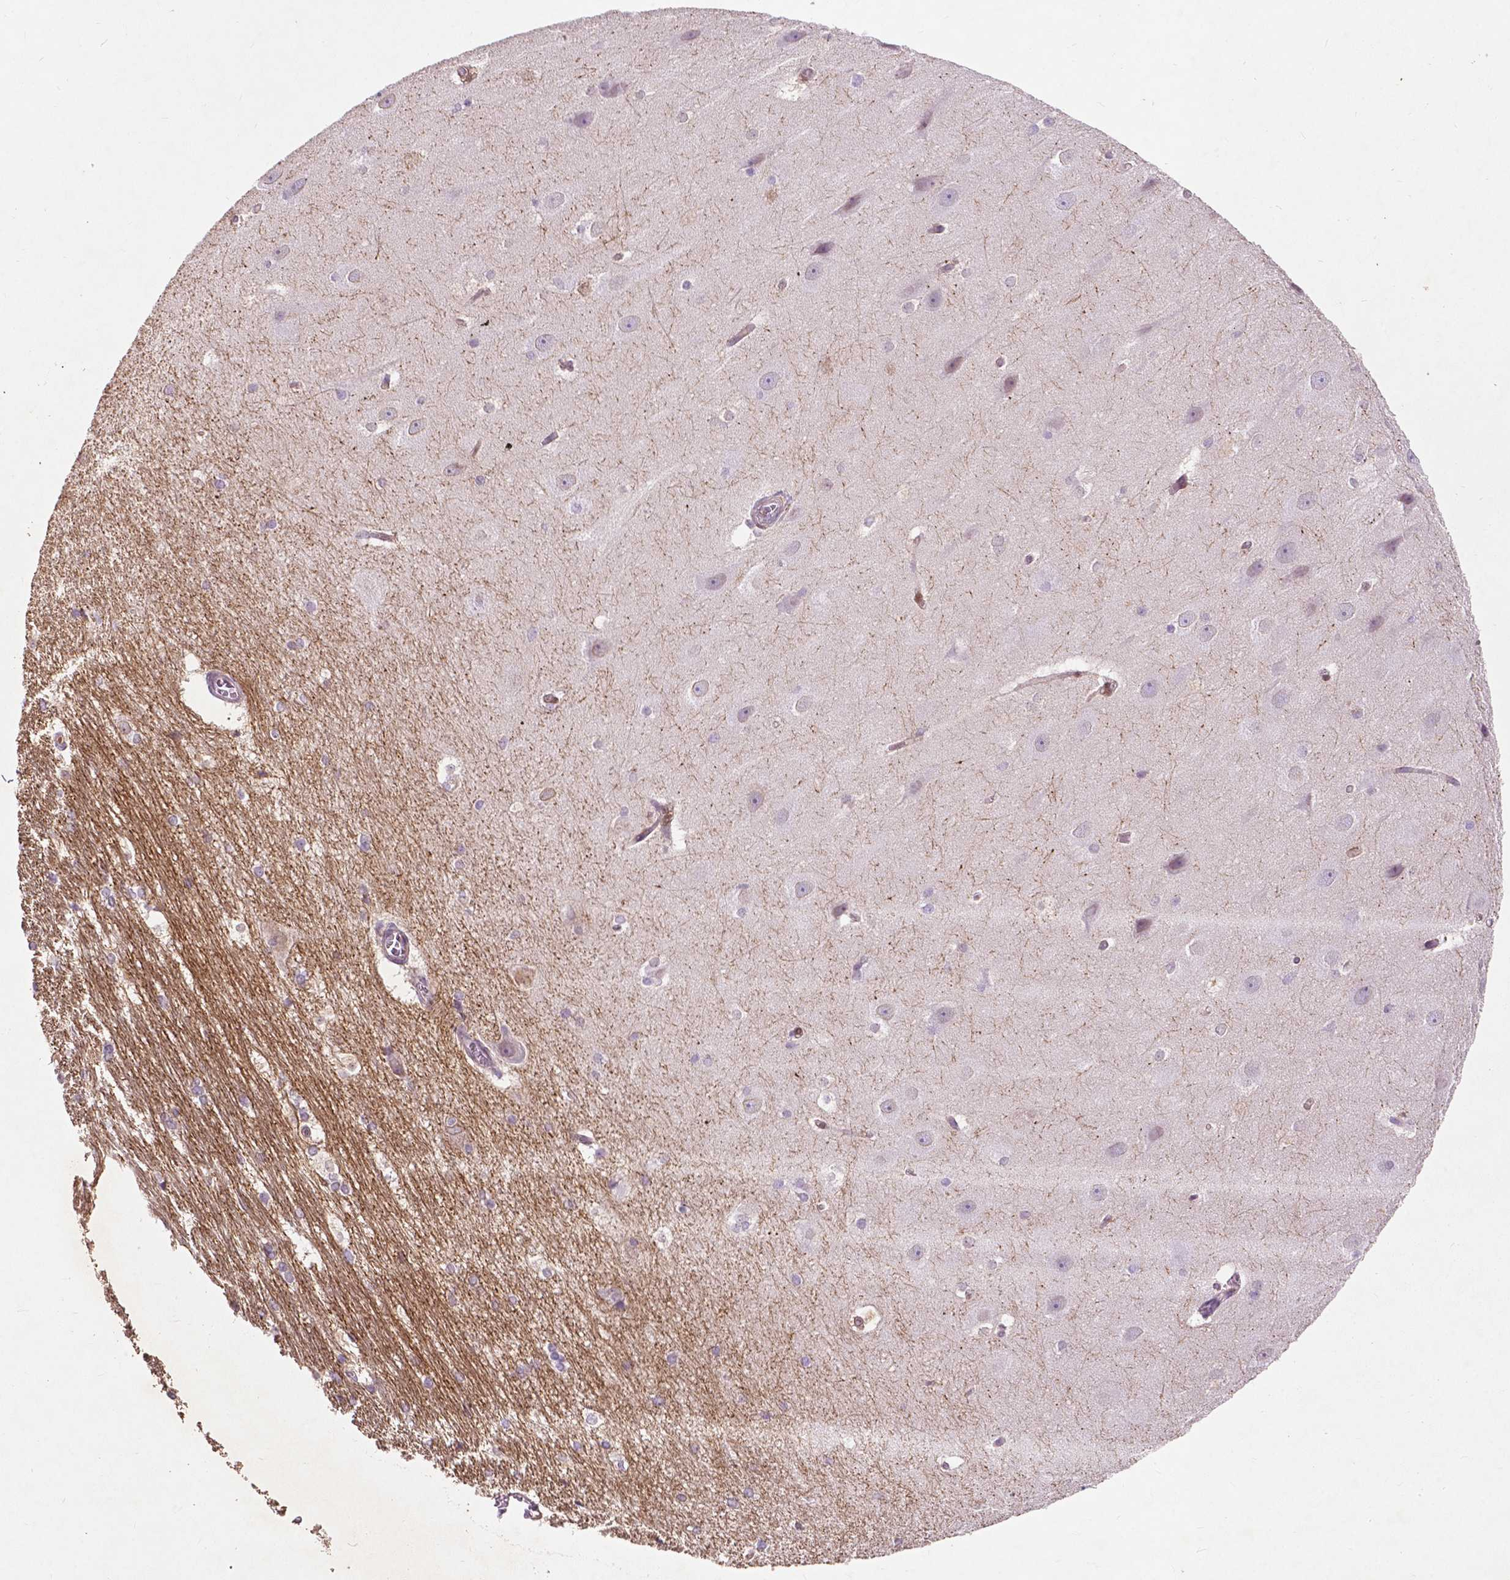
{"staining": {"intensity": "negative", "quantity": "none", "location": "none"}, "tissue": "hippocampus", "cell_type": "Glial cells", "image_type": "normal", "snomed": [{"axis": "morphology", "description": "Normal tissue, NOS"}, {"axis": "topography", "description": "Cerebral cortex"}, {"axis": "topography", "description": "Hippocampus"}], "caption": "Immunohistochemistry (IHC) image of benign human hippocampus stained for a protein (brown), which demonstrates no expression in glial cells.", "gene": "GPR37", "patient": {"sex": "female", "age": 19}}